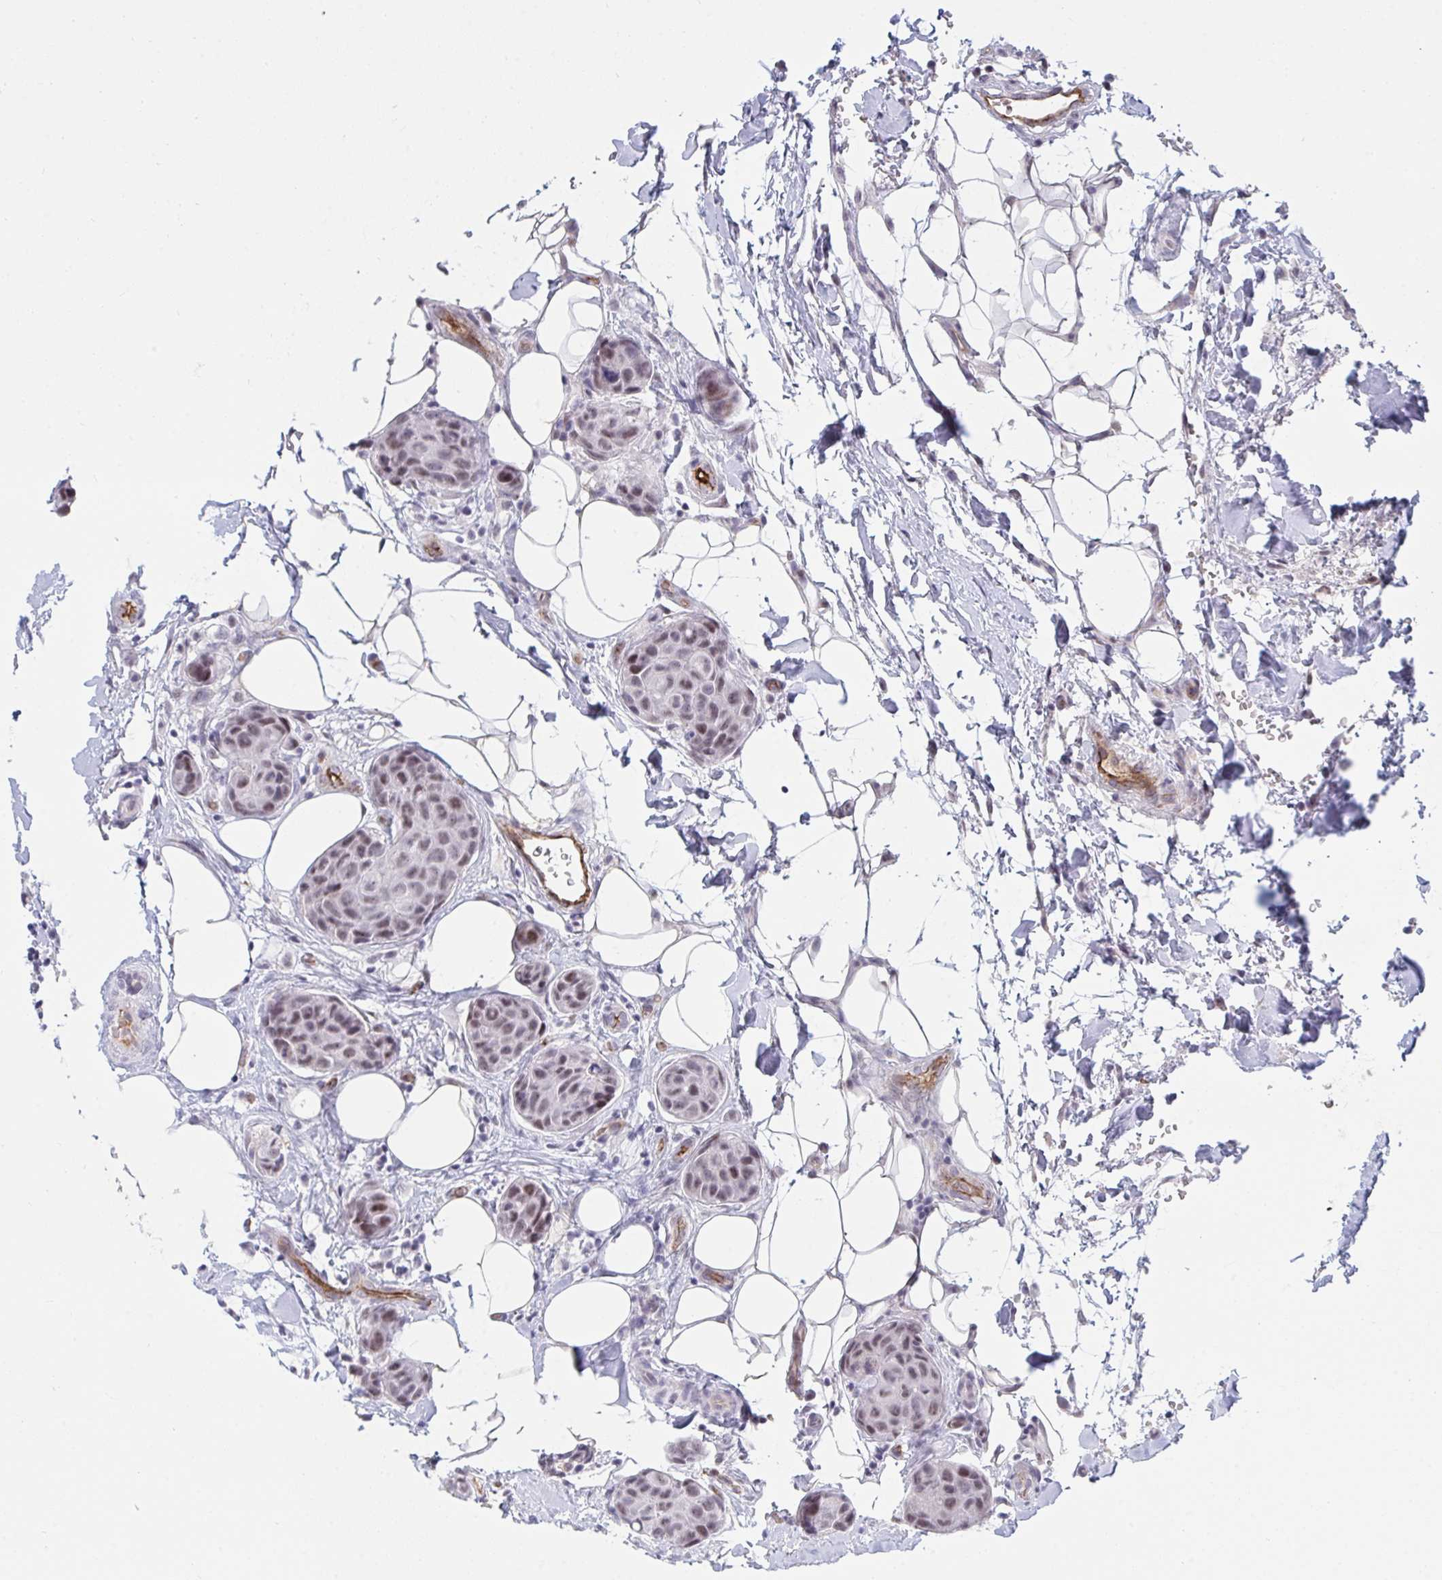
{"staining": {"intensity": "weak", "quantity": ">75%", "location": "nuclear"}, "tissue": "breast cancer", "cell_type": "Tumor cells", "image_type": "cancer", "snomed": [{"axis": "morphology", "description": "Duct carcinoma"}, {"axis": "topography", "description": "Breast"}, {"axis": "topography", "description": "Lymph node"}], "caption": "The image reveals a brown stain indicating the presence of a protein in the nuclear of tumor cells in intraductal carcinoma (breast). (DAB (3,3'-diaminobenzidine) = brown stain, brightfield microscopy at high magnification).", "gene": "DSCAML1", "patient": {"sex": "female", "age": 80}}